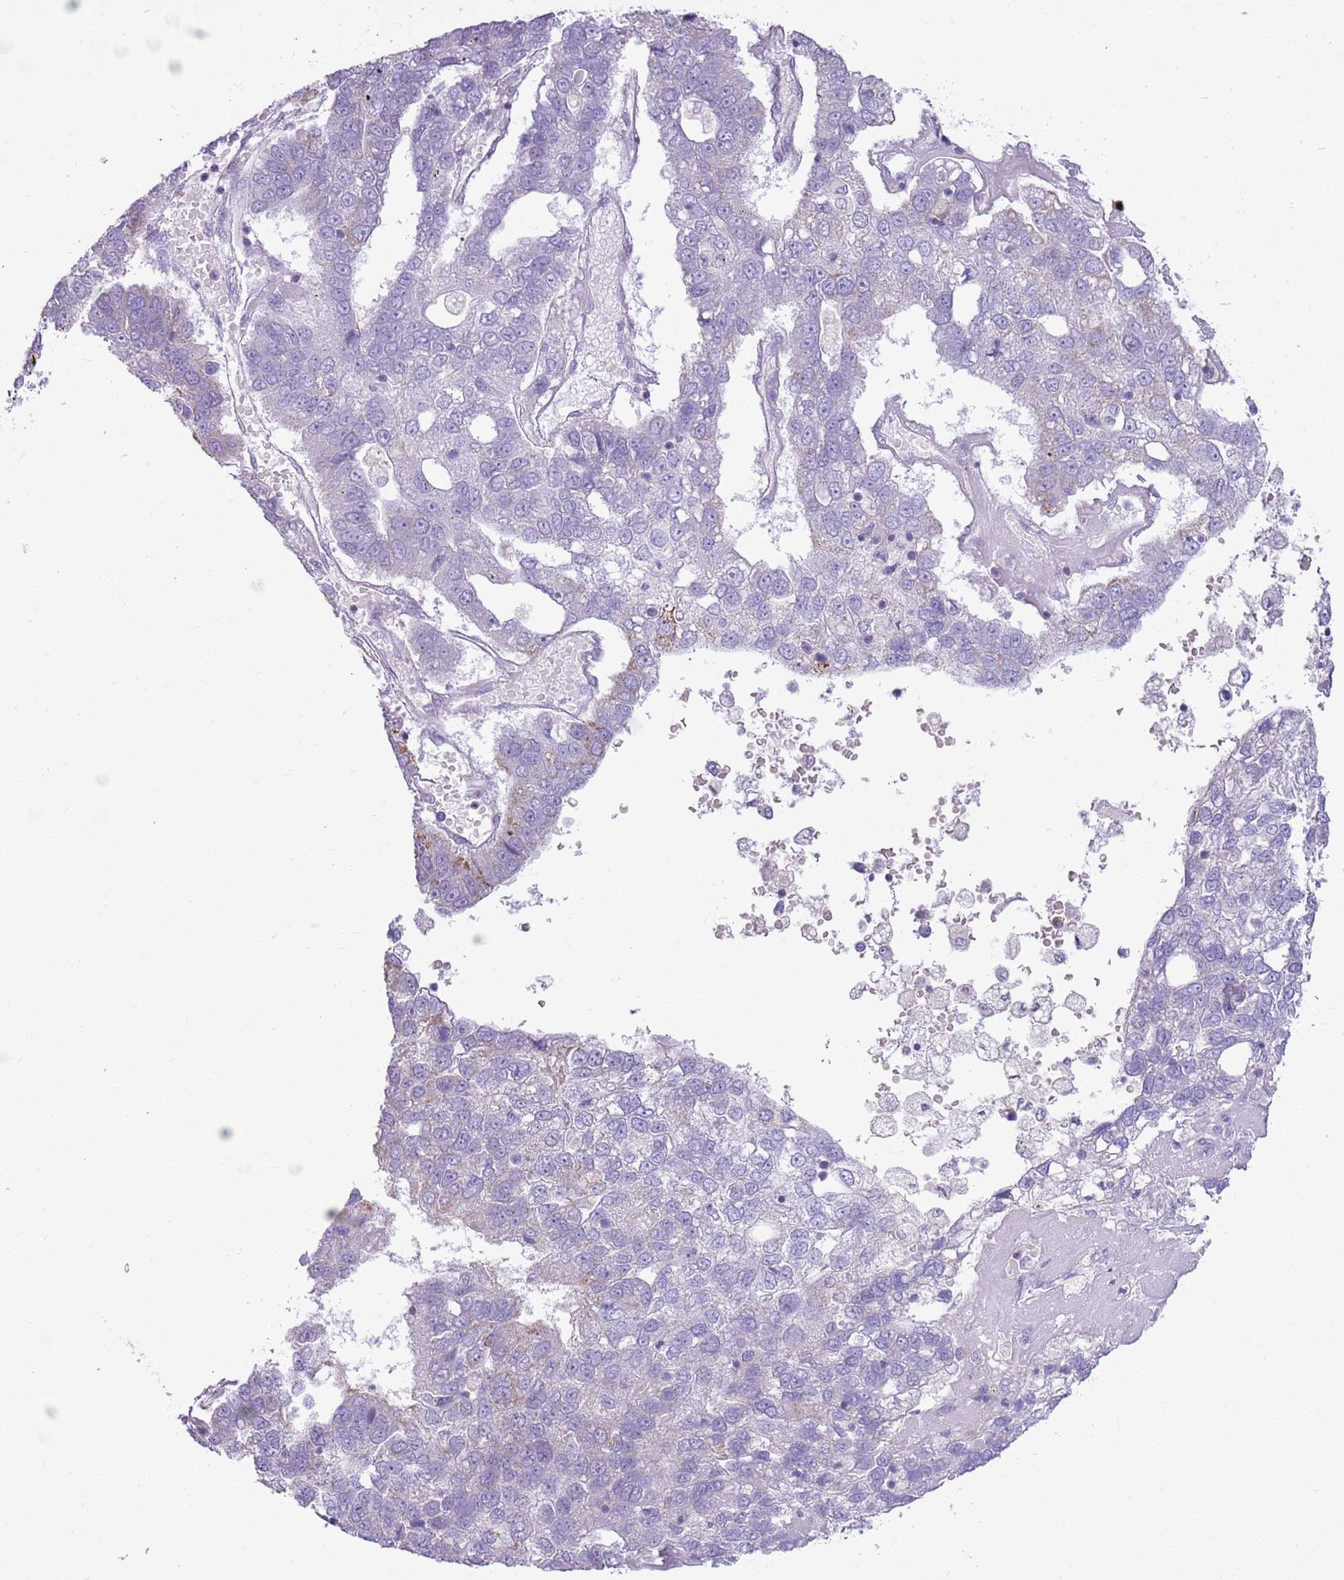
{"staining": {"intensity": "negative", "quantity": "none", "location": "none"}, "tissue": "pancreatic cancer", "cell_type": "Tumor cells", "image_type": "cancer", "snomed": [{"axis": "morphology", "description": "Adenocarcinoma, NOS"}, {"axis": "topography", "description": "Pancreas"}], "caption": "Tumor cells show no significant staining in adenocarcinoma (pancreatic).", "gene": "CNPPD1", "patient": {"sex": "female", "age": 61}}